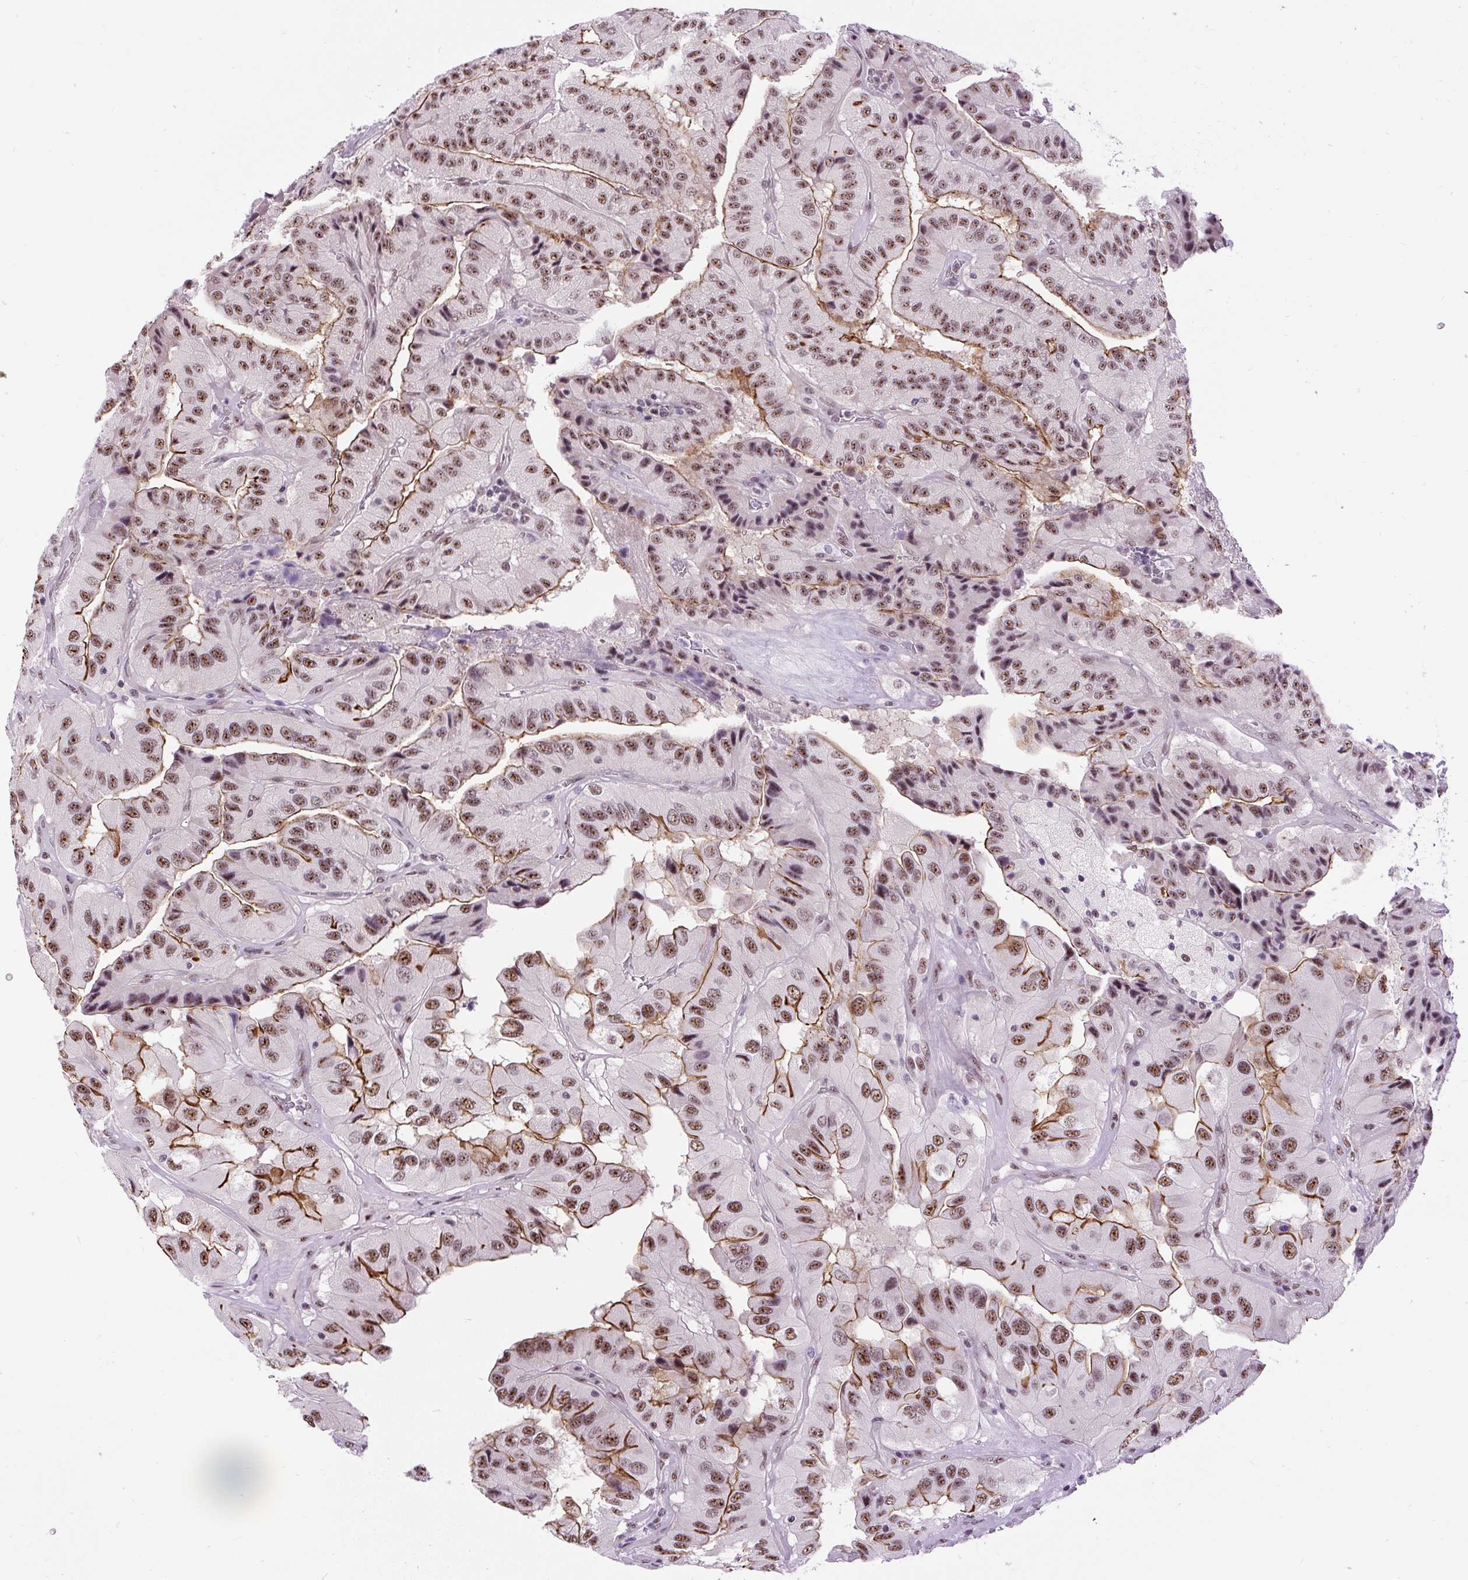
{"staining": {"intensity": "moderate", "quantity": ">75%", "location": "cytoplasmic/membranous,nuclear"}, "tissue": "thyroid cancer", "cell_type": "Tumor cells", "image_type": "cancer", "snomed": [{"axis": "morphology", "description": "Normal tissue, NOS"}, {"axis": "morphology", "description": "Papillary adenocarcinoma, NOS"}, {"axis": "topography", "description": "Thyroid gland"}], "caption": "Protein staining of thyroid cancer (papillary adenocarcinoma) tissue exhibits moderate cytoplasmic/membranous and nuclear staining in about >75% of tumor cells.", "gene": "SMC5", "patient": {"sex": "female", "age": 59}}